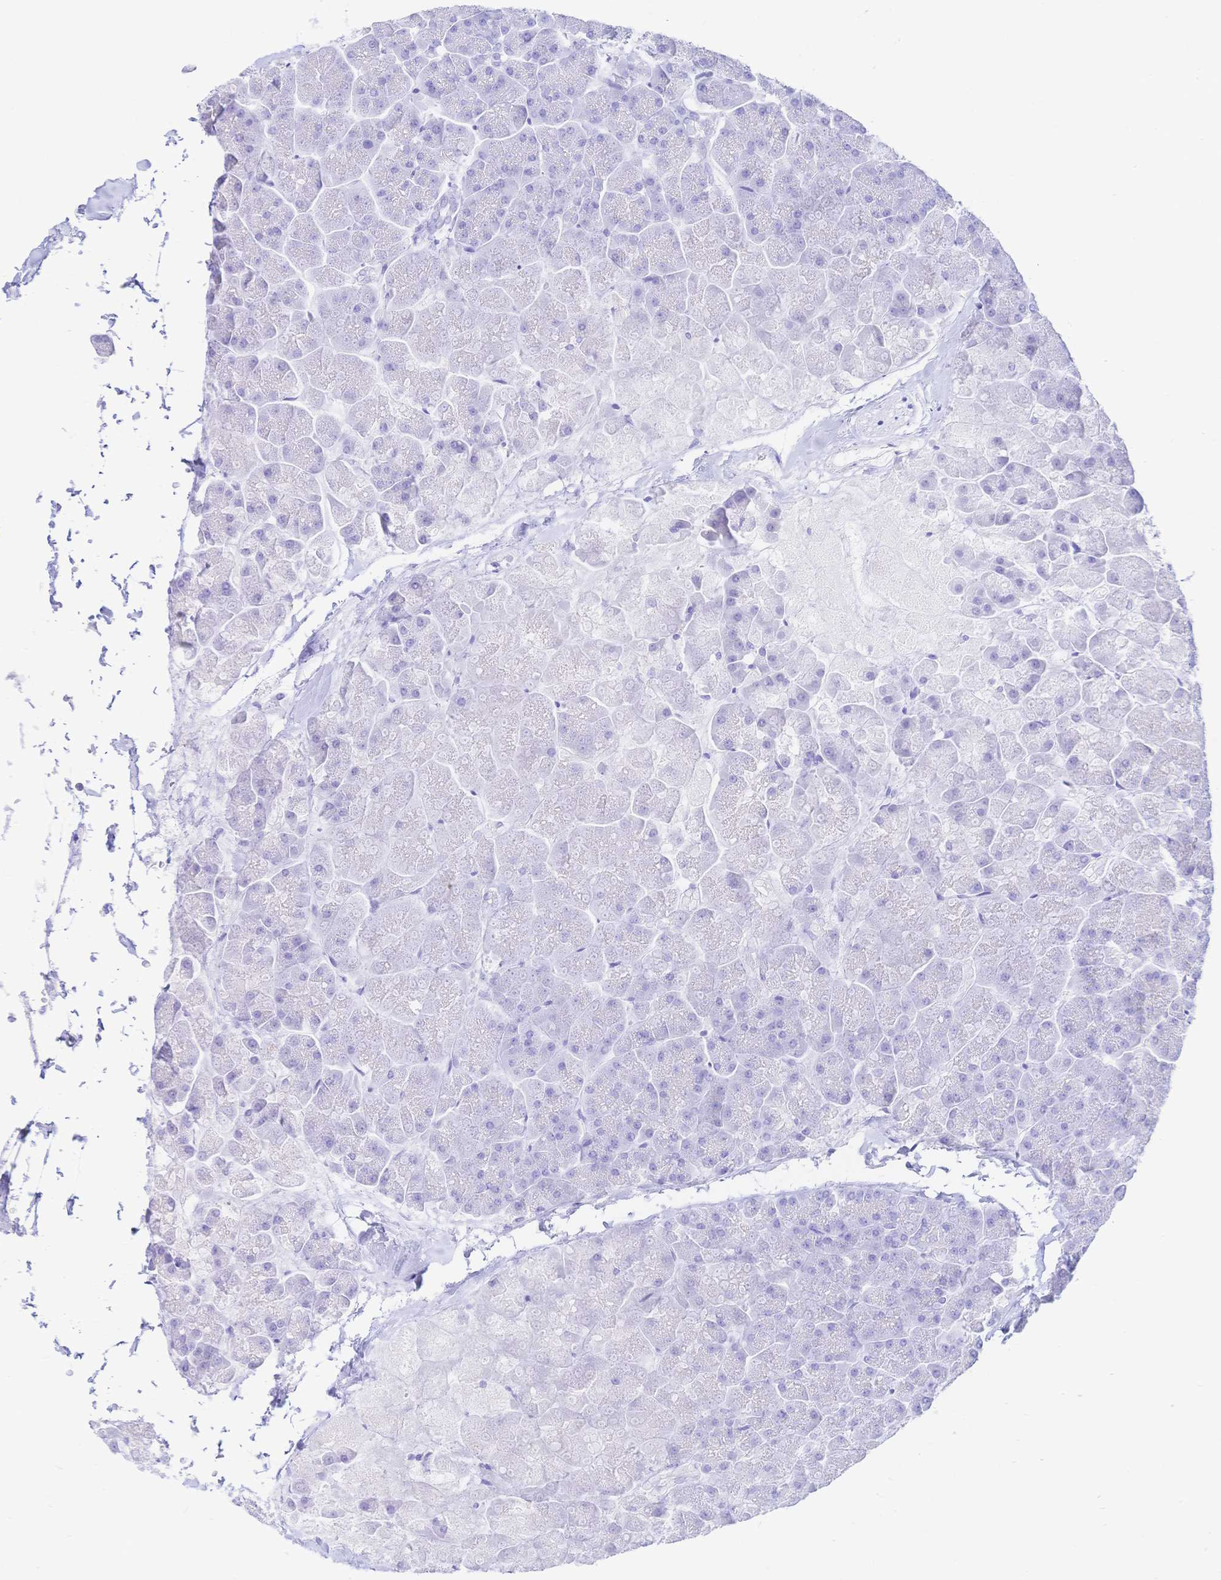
{"staining": {"intensity": "negative", "quantity": "none", "location": "none"}, "tissue": "pancreas", "cell_type": "Exocrine glandular cells", "image_type": "normal", "snomed": [{"axis": "morphology", "description": "Normal tissue, NOS"}, {"axis": "topography", "description": "Pancreas"}, {"axis": "topography", "description": "Peripheral nerve tissue"}], "caption": "IHC image of benign pancreas: human pancreas stained with DAB (3,3'-diaminobenzidine) exhibits no significant protein staining in exocrine glandular cells.", "gene": "UMOD", "patient": {"sex": "male", "age": 54}}